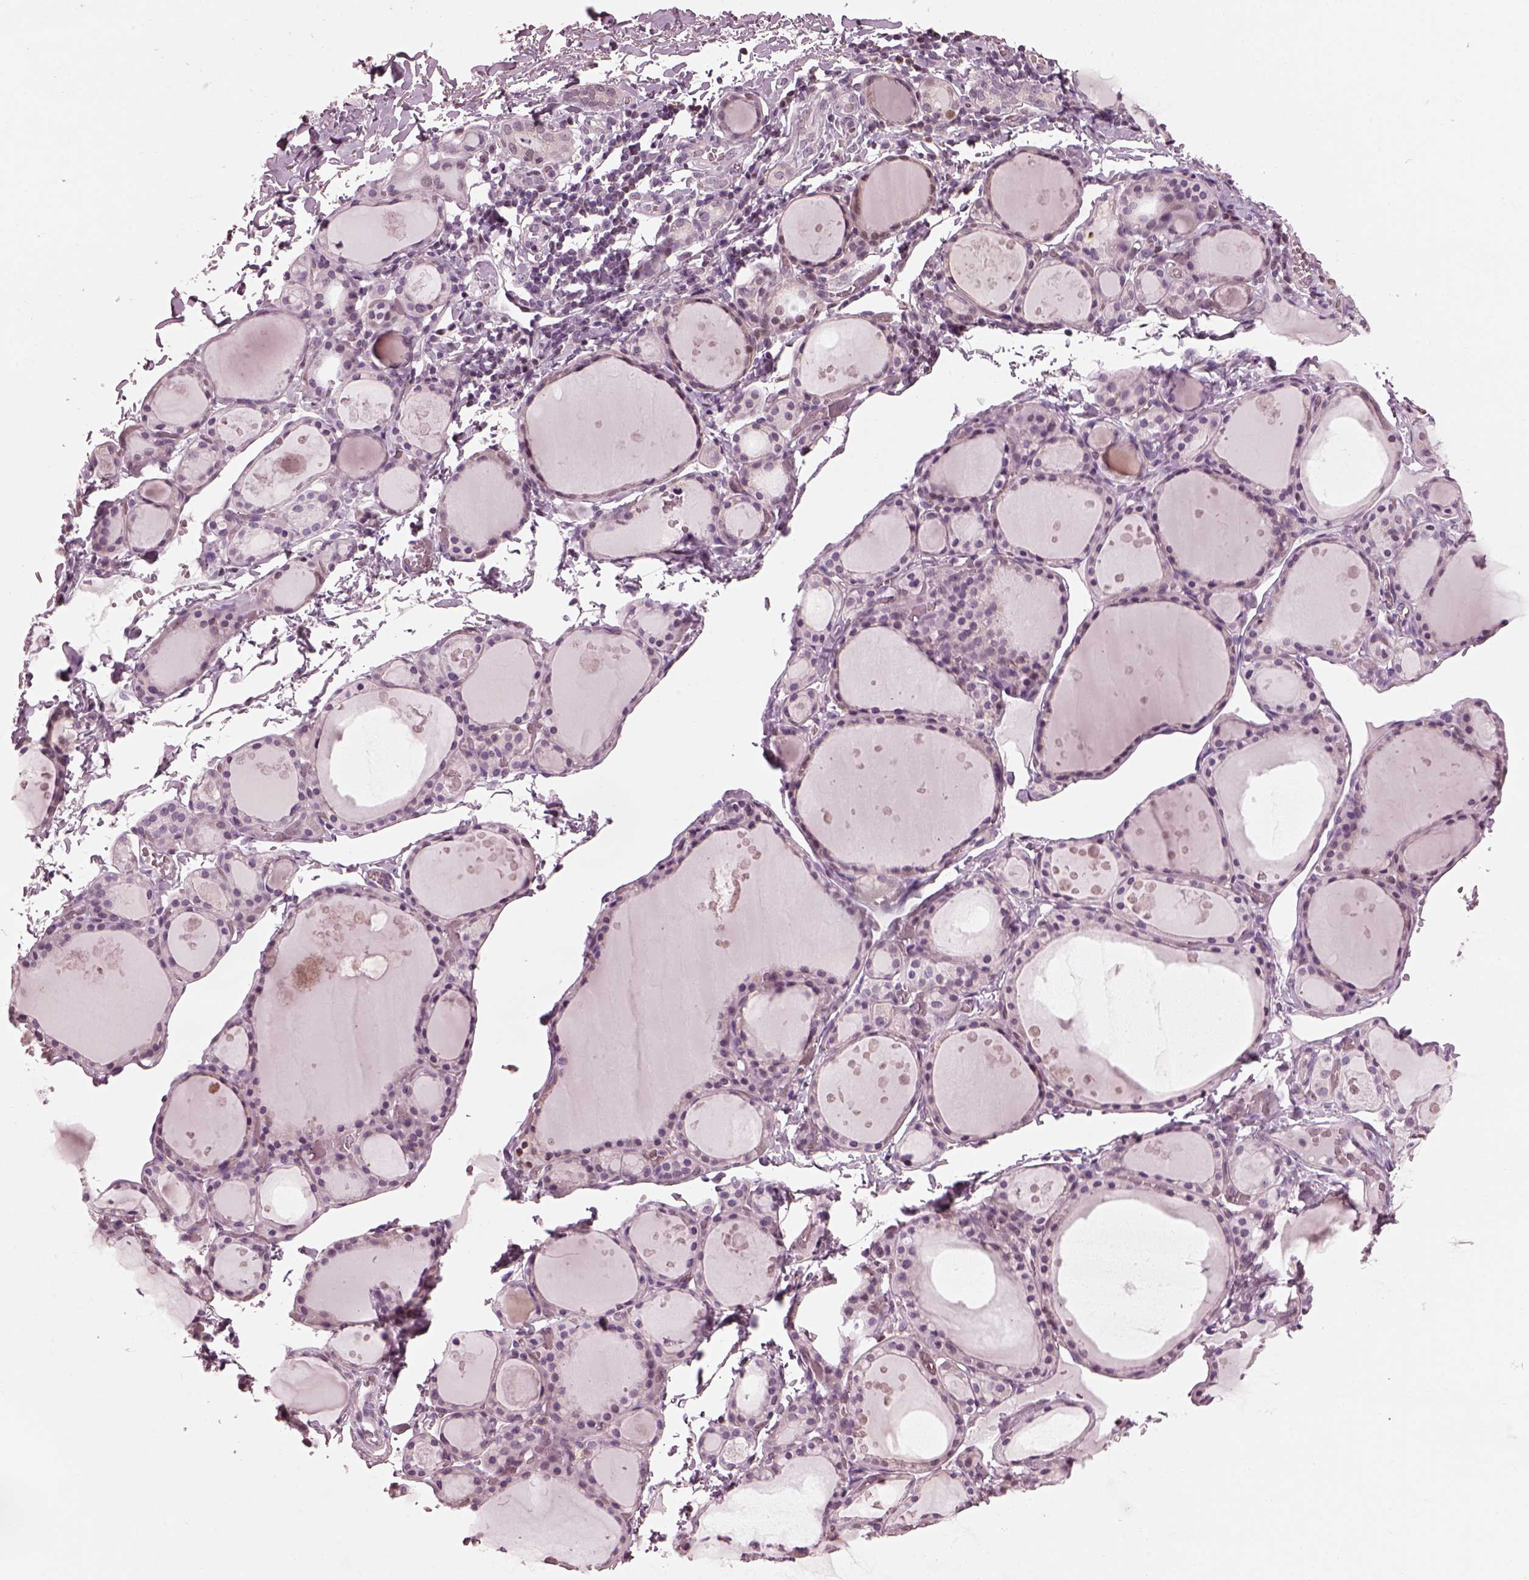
{"staining": {"intensity": "negative", "quantity": "none", "location": "none"}, "tissue": "thyroid gland", "cell_type": "Glandular cells", "image_type": "normal", "snomed": [{"axis": "morphology", "description": "Normal tissue, NOS"}, {"axis": "topography", "description": "Thyroid gland"}], "caption": "This is an immunohistochemistry photomicrograph of normal thyroid gland. There is no expression in glandular cells.", "gene": "BFSP1", "patient": {"sex": "male", "age": 68}}